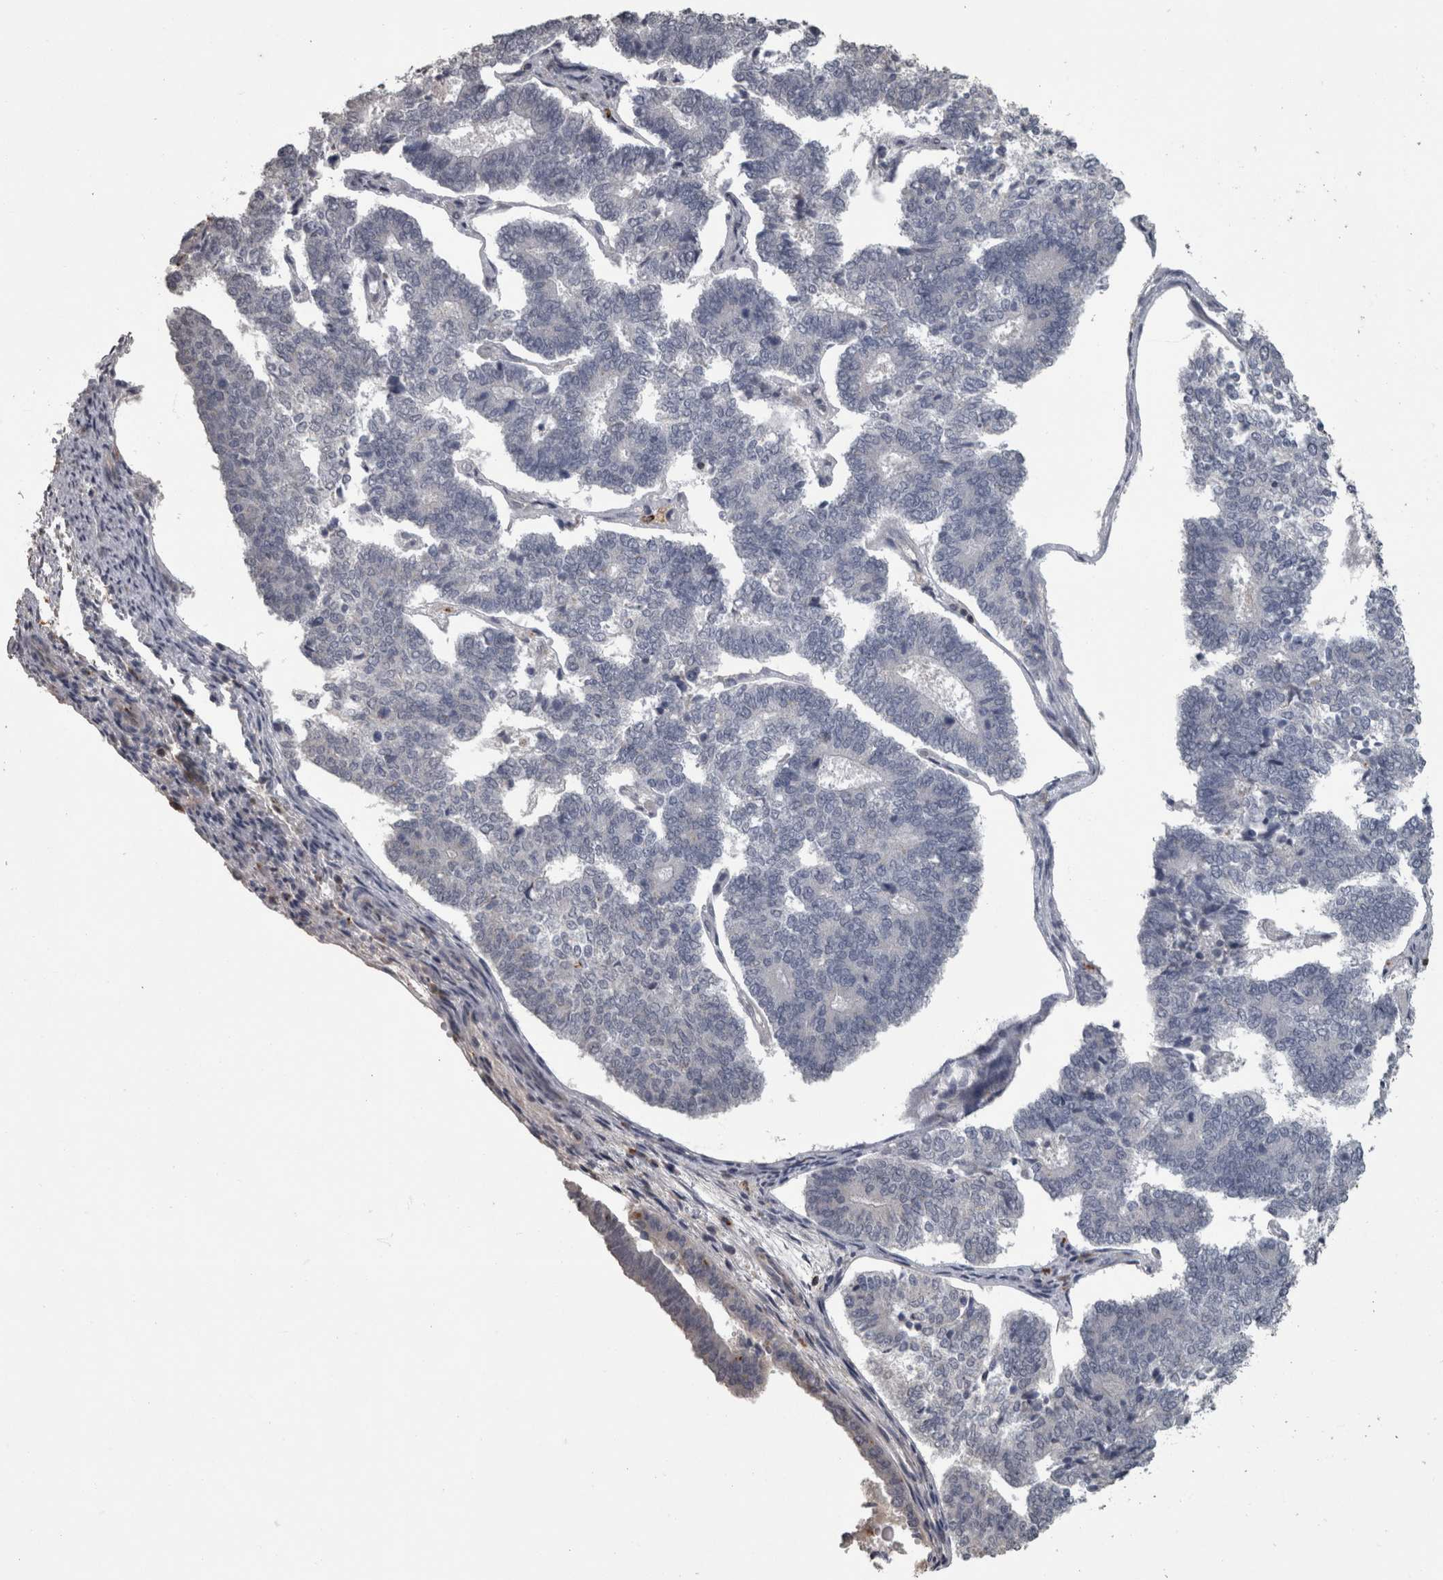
{"staining": {"intensity": "negative", "quantity": "none", "location": "none"}, "tissue": "endometrial cancer", "cell_type": "Tumor cells", "image_type": "cancer", "snomed": [{"axis": "morphology", "description": "Adenocarcinoma, NOS"}, {"axis": "topography", "description": "Endometrium"}], "caption": "Tumor cells are negative for brown protein staining in endometrial cancer (adenocarcinoma). (Immunohistochemistry, brightfield microscopy, high magnification).", "gene": "NAAA", "patient": {"sex": "female", "age": 70}}